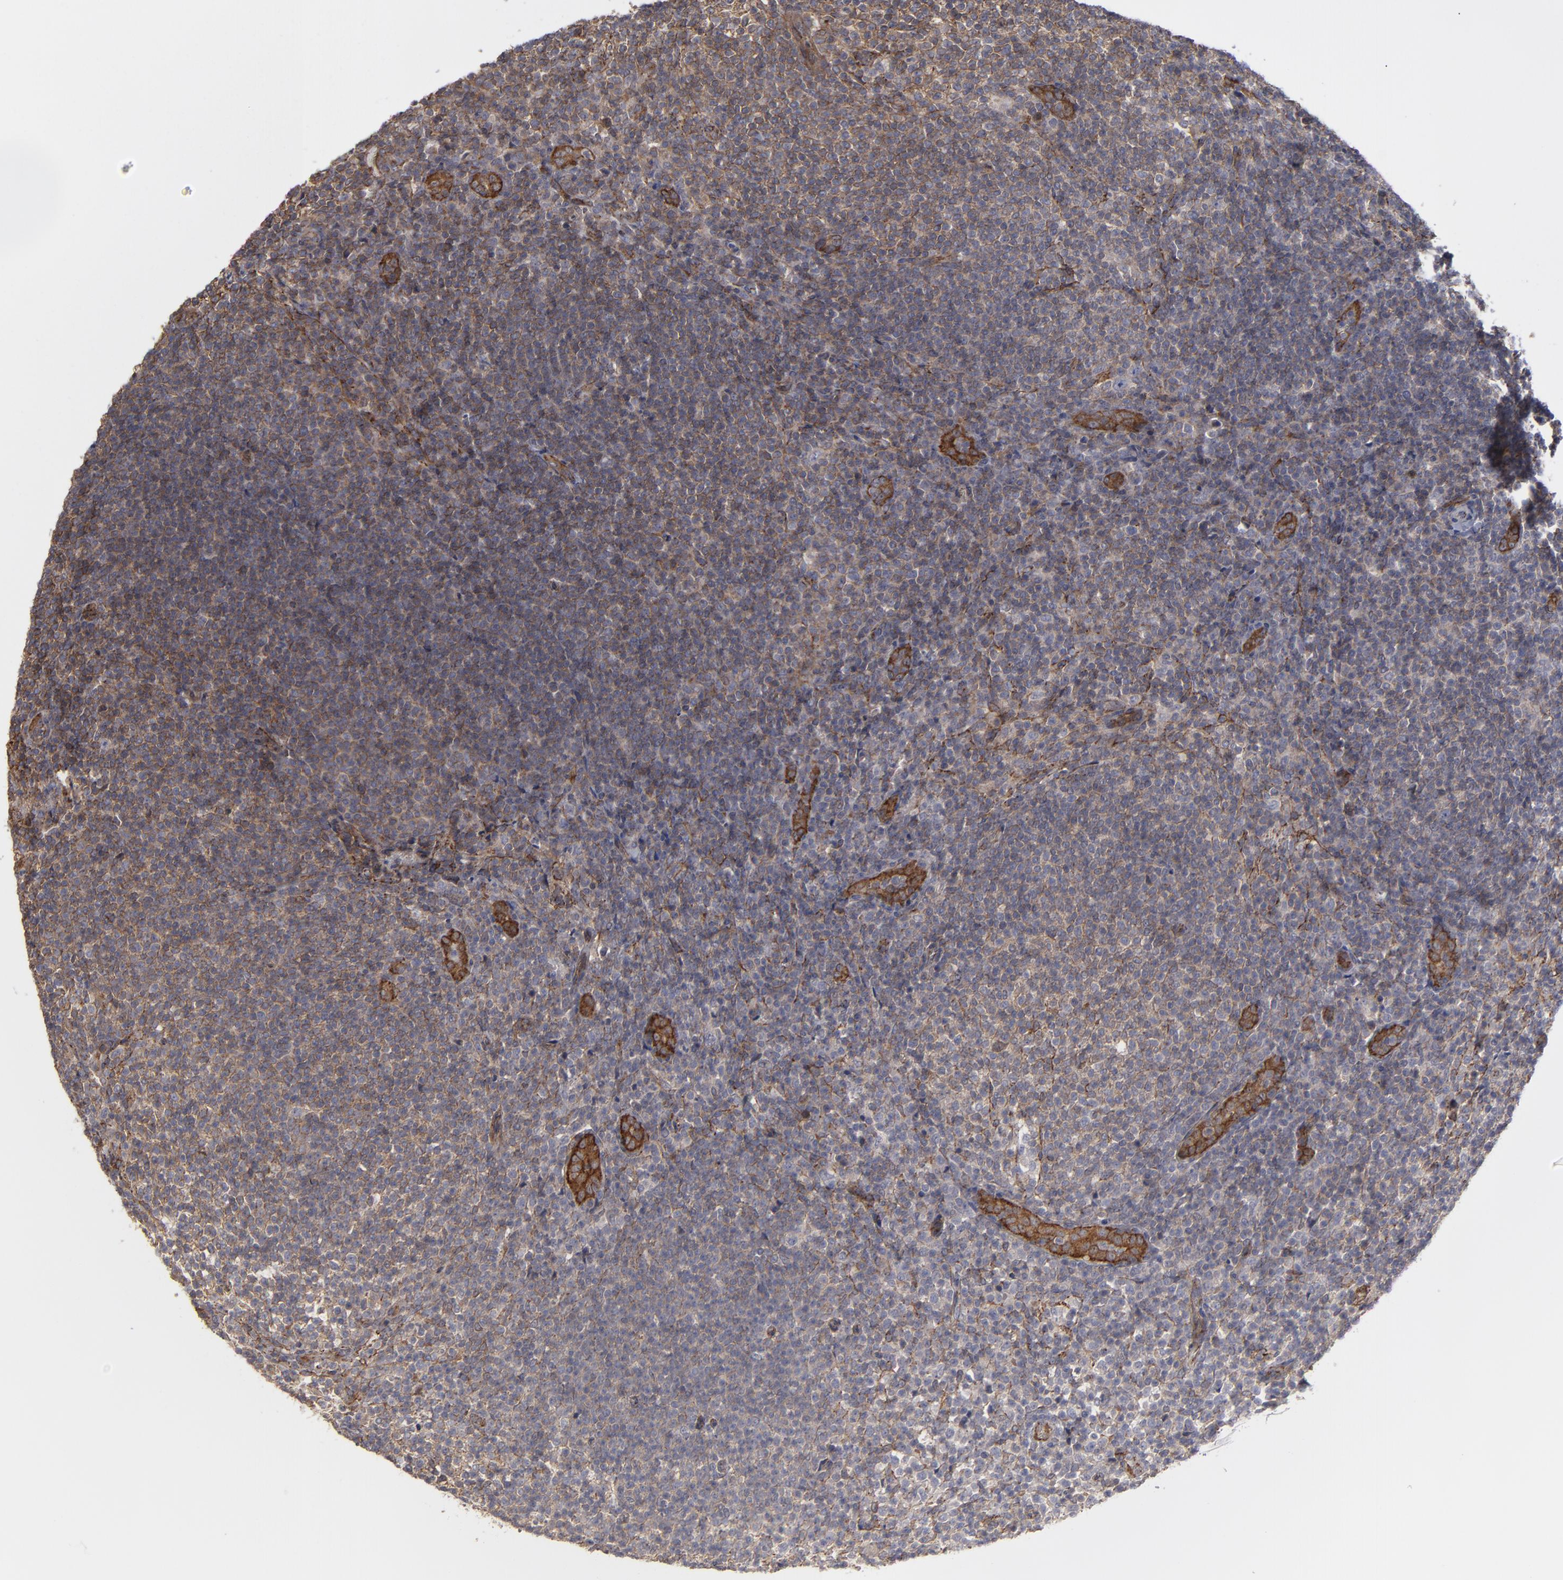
{"staining": {"intensity": "moderate", "quantity": "25%-75%", "location": "cytoplasmic/membranous"}, "tissue": "lymphoma", "cell_type": "Tumor cells", "image_type": "cancer", "snomed": [{"axis": "morphology", "description": "Malignant lymphoma, non-Hodgkin's type, Low grade"}, {"axis": "topography", "description": "Lymph node"}], "caption": "A photomicrograph showing moderate cytoplasmic/membranous expression in about 25%-75% of tumor cells in lymphoma, as visualized by brown immunohistochemical staining.", "gene": "TJP1", "patient": {"sex": "female", "age": 76}}